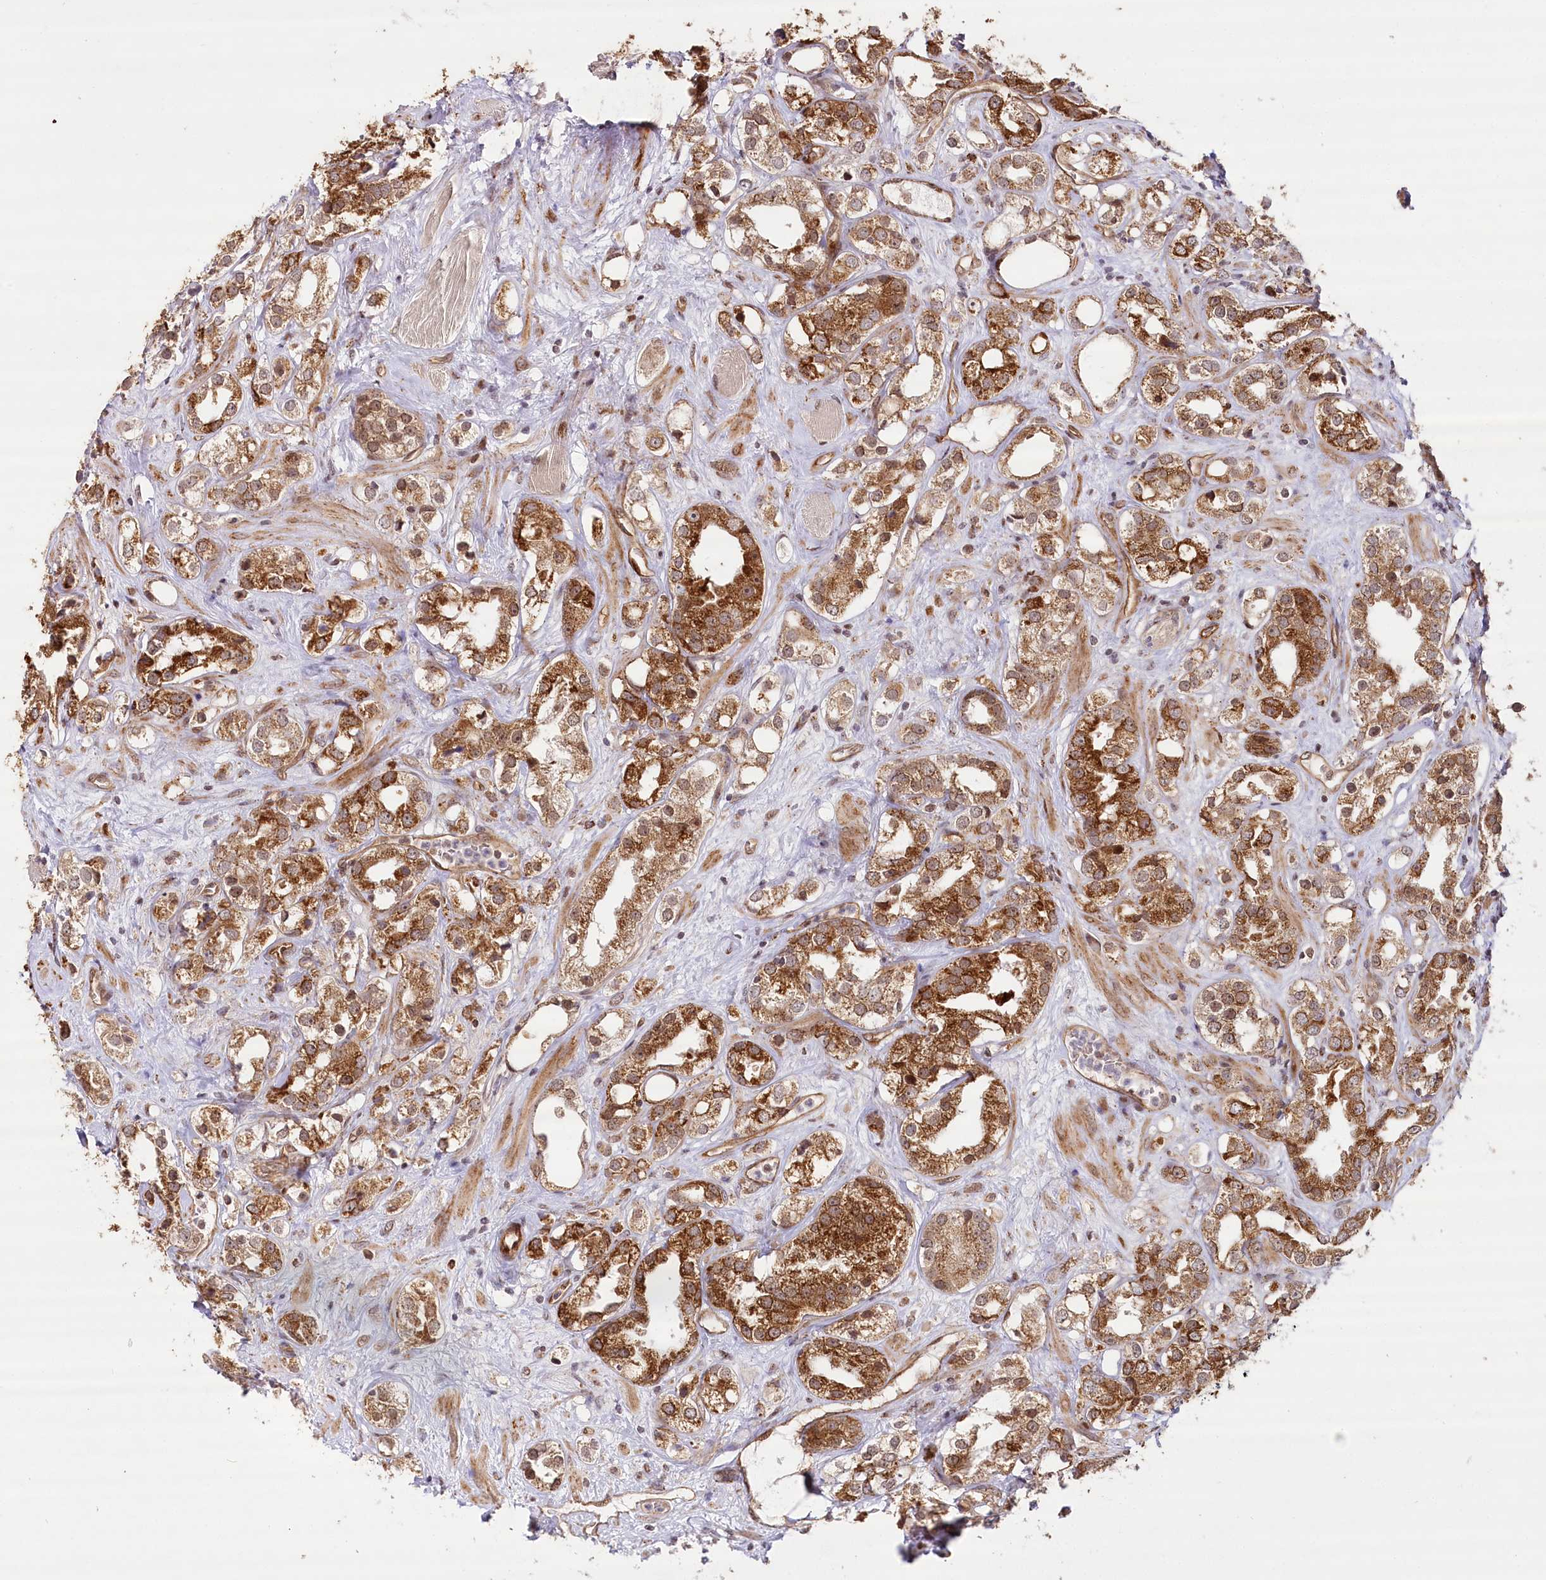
{"staining": {"intensity": "strong", "quantity": ">75%", "location": "cytoplasmic/membranous"}, "tissue": "prostate cancer", "cell_type": "Tumor cells", "image_type": "cancer", "snomed": [{"axis": "morphology", "description": "Adenocarcinoma, NOS"}, {"axis": "topography", "description": "Prostate"}], "caption": "Prostate cancer (adenocarcinoma) stained with a brown dye exhibits strong cytoplasmic/membranous positive positivity in about >75% of tumor cells.", "gene": "COPG1", "patient": {"sex": "male", "age": 79}}